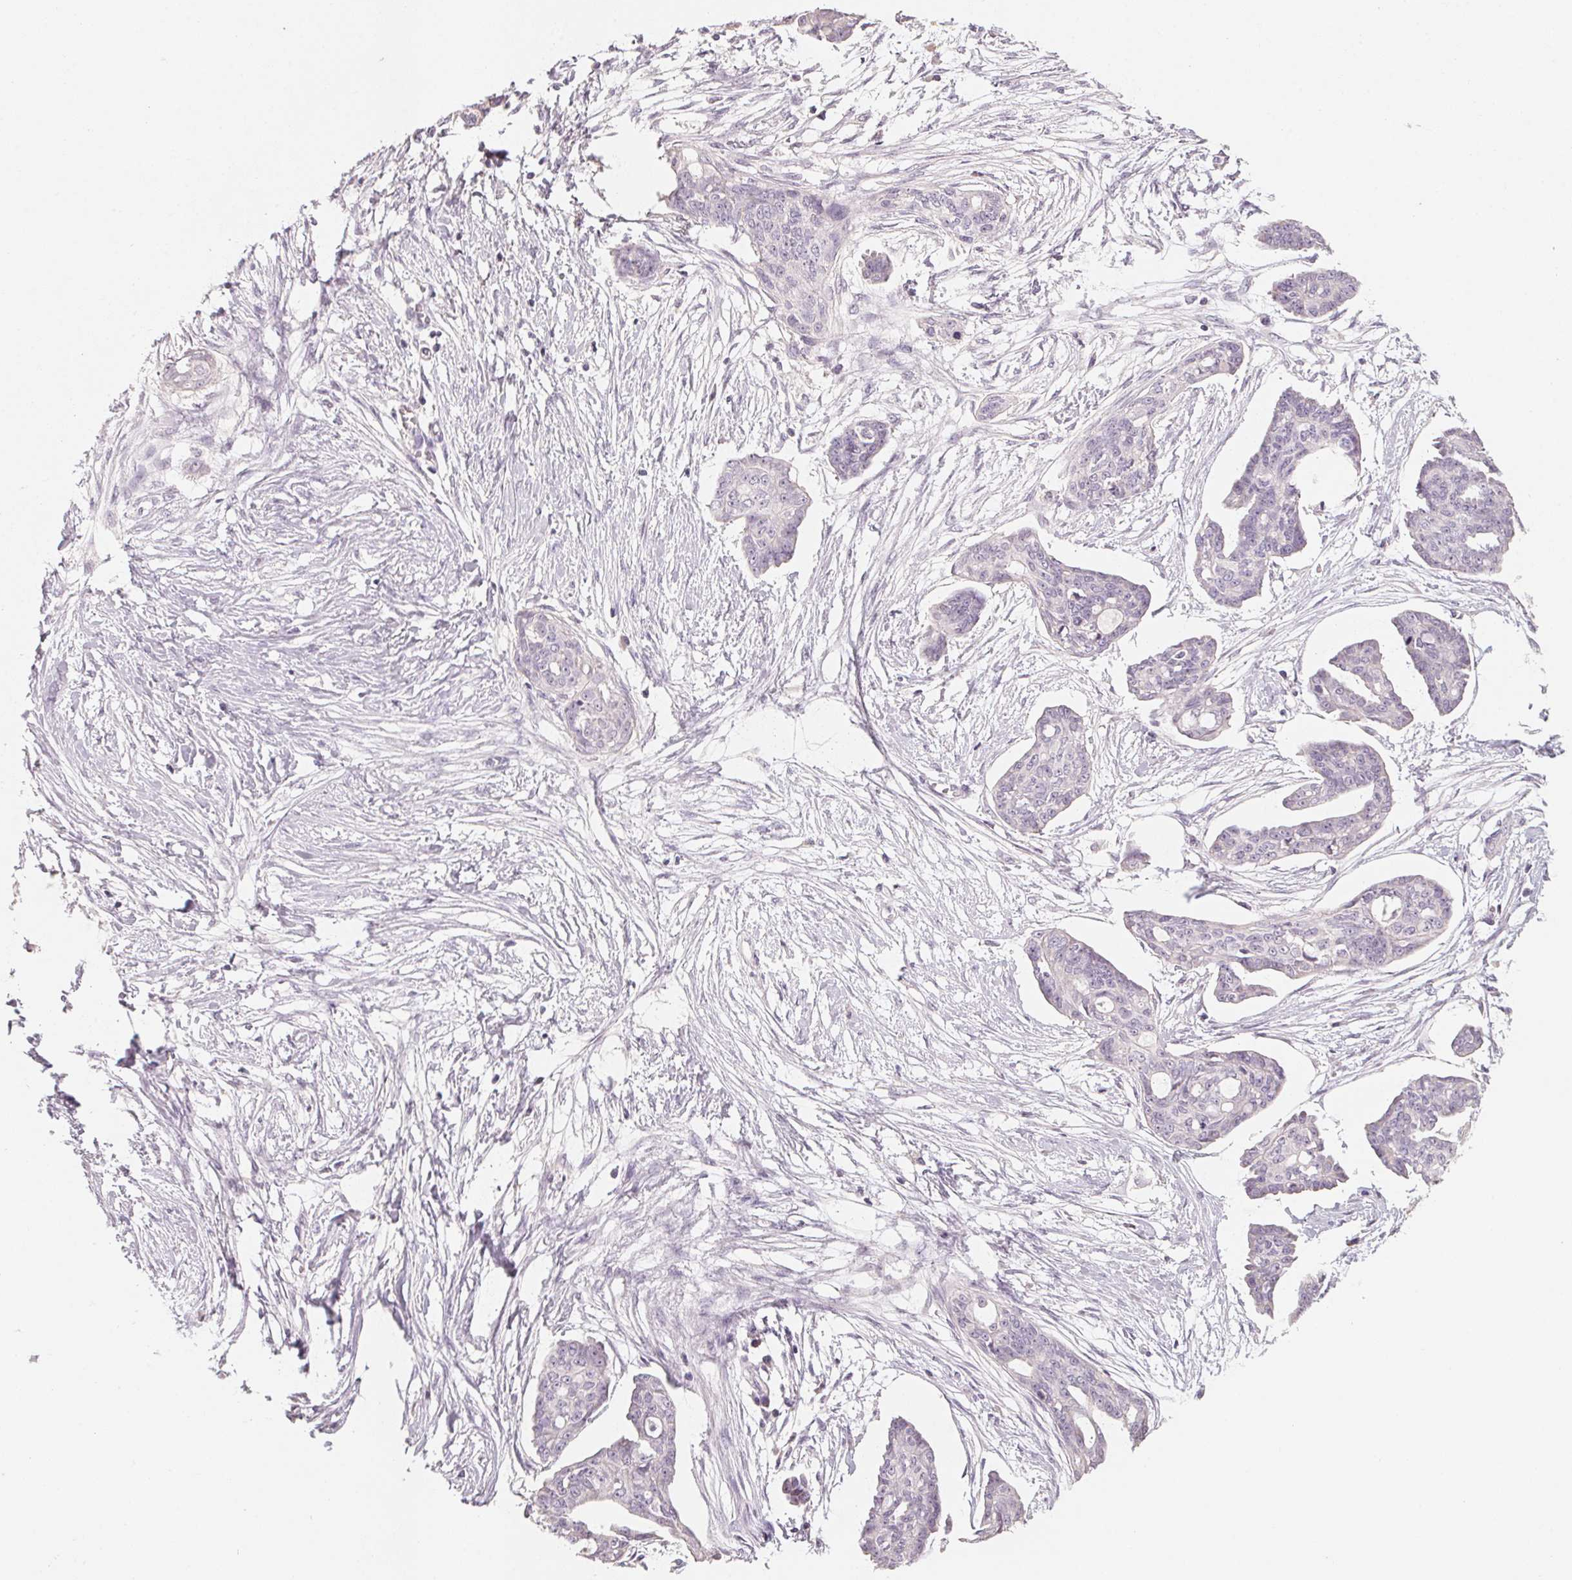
{"staining": {"intensity": "negative", "quantity": "none", "location": "none"}, "tissue": "ovarian cancer", "cell_type": "Tumor cells", "image_type": "cancer", "snomed": [{"axis": "morphology", "description": "Cystadenocarcinoma, serous, NOS"}, {"axis": "topography", "description": "Ovary"}], "caption": "A high-resolution histopathology image shows immunohistochemistry staining of ovarian serous cystadenocarcinoma, which reveals no significant positivity in tumor cells.", "gene": "TREH", "patient": {"sex": "female", "age": 71}}